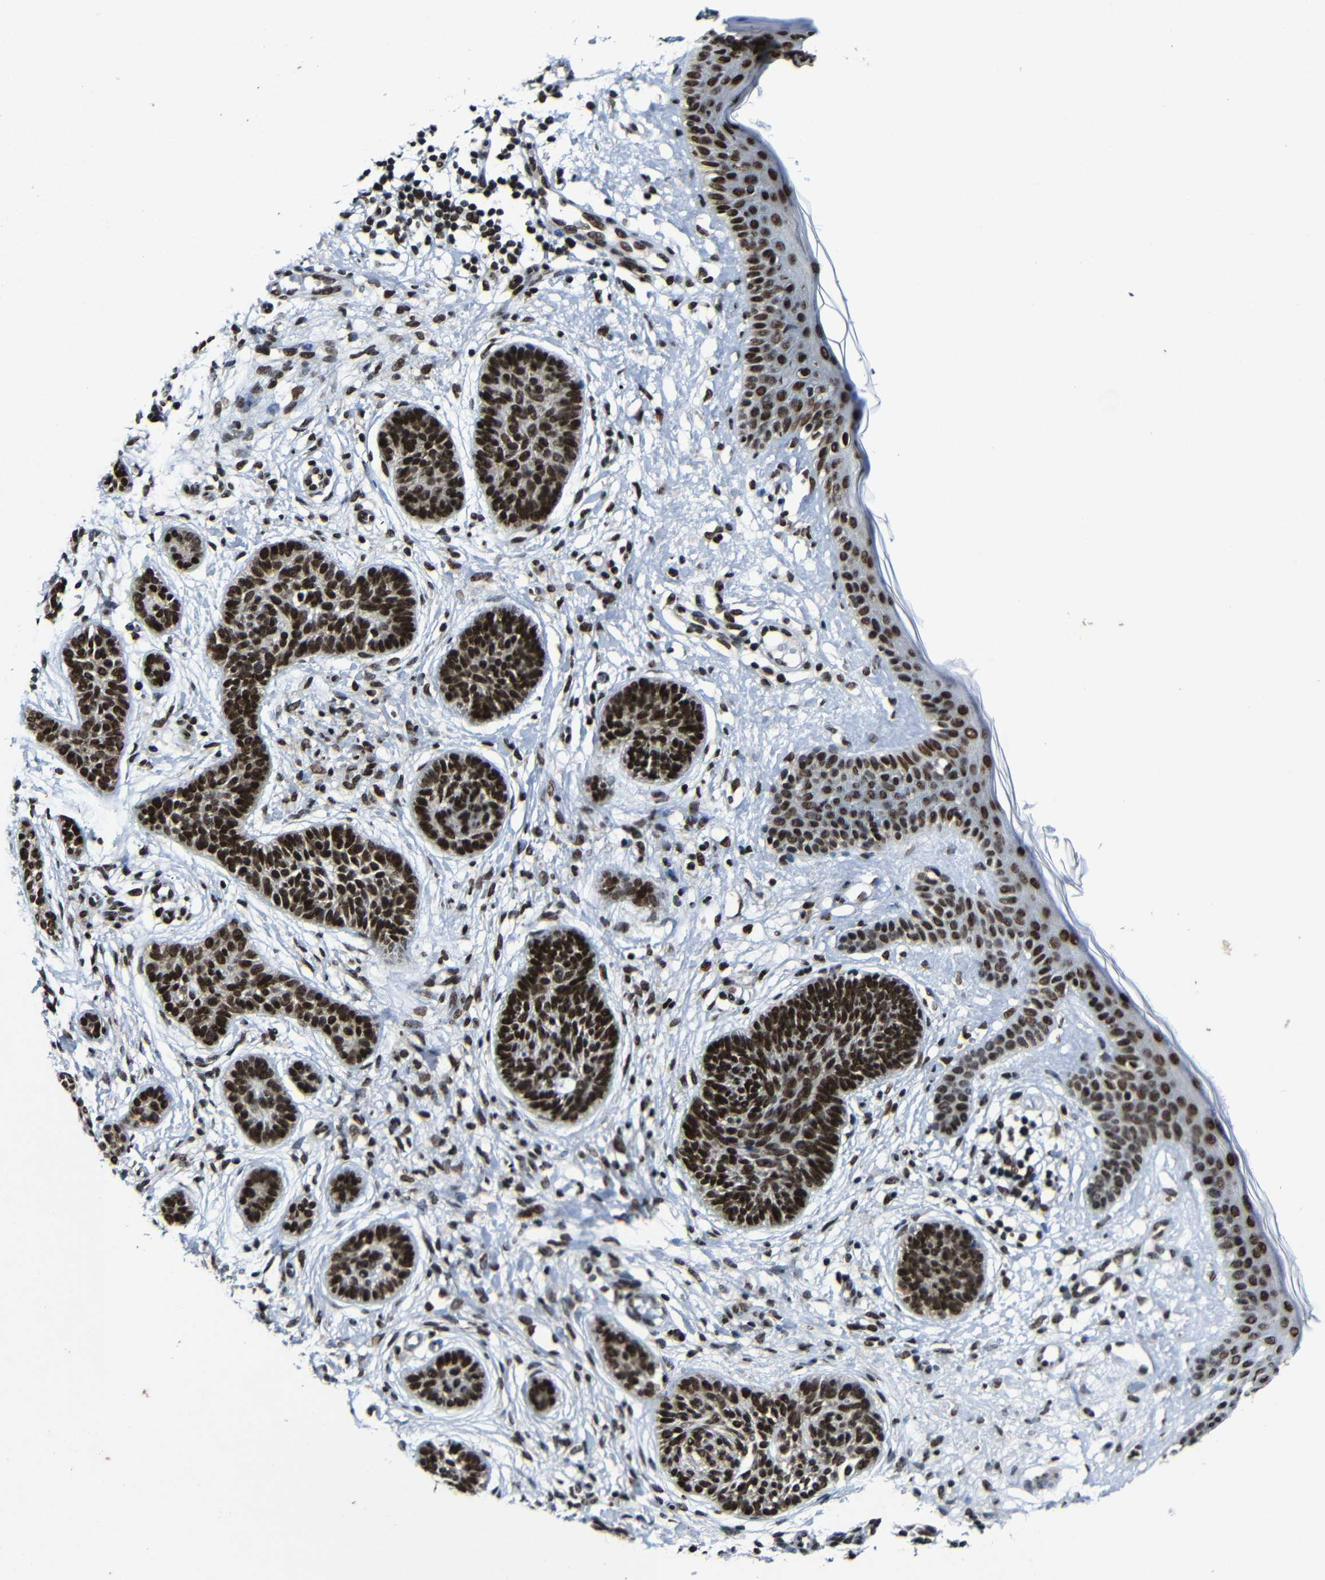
{"staining": {"intensity": "strong", "quantity": ">75%", "location": "nuclear"}, "tissue": "skin cancer", "cell_type": "Tumor cells", "image_type": "cancer", "snomed": [{"axis": "morphology", "description": "Normal tissue, NOS"}, {"axis": "morphology", "description": "Basal cell carcinoma"}, {"axis": "topography", "description": "Skin"}], "caption": "The image reveals staining of skin cancer (basal cell carcinoma), revealing strong nuclear protein staining (brown color) within tumor cells.", "gene": "PTBP1", "patient": {"sex": "male", "age": 63}}